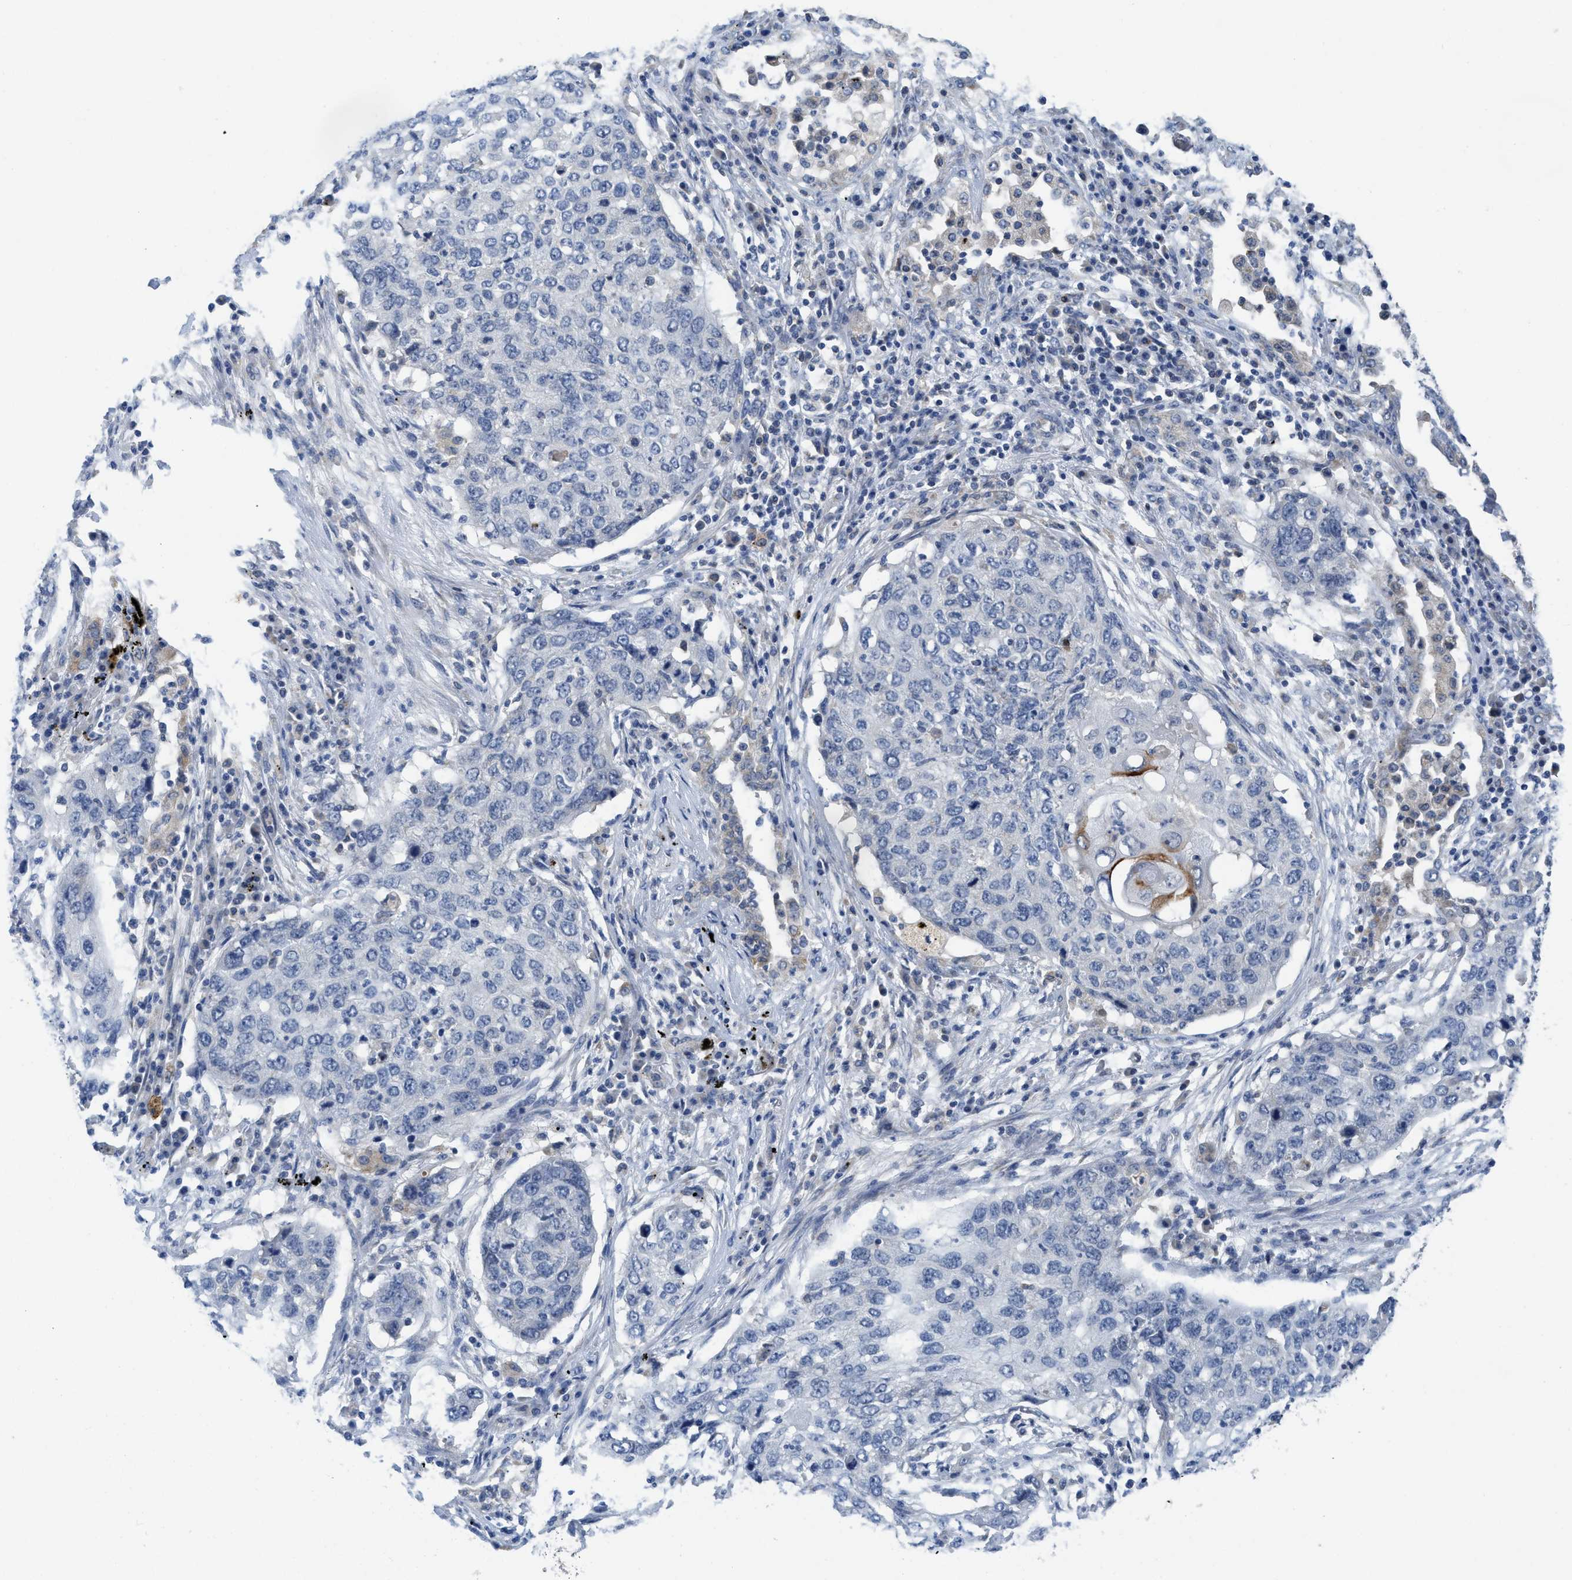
{"staining": {"intensity": "negative", "quantity": "none", "location": "none"}, "tissue": "lung cancer", "cell_type": "Tumor cells", "image_type": "cancer", "snomed": [{"axis": "morphology", "description": "Squamous cell carcinoma, NOS"}, {"axis": "topography", "description": "Lung"}], "caption": "IHC photomicrograph of squamous cell carcinoma (lung) stained for a protein (brown), which exhibits no expression in tumor cells.", "gene": "GATD3", "patient": {"sex": "female", "age": 63}}